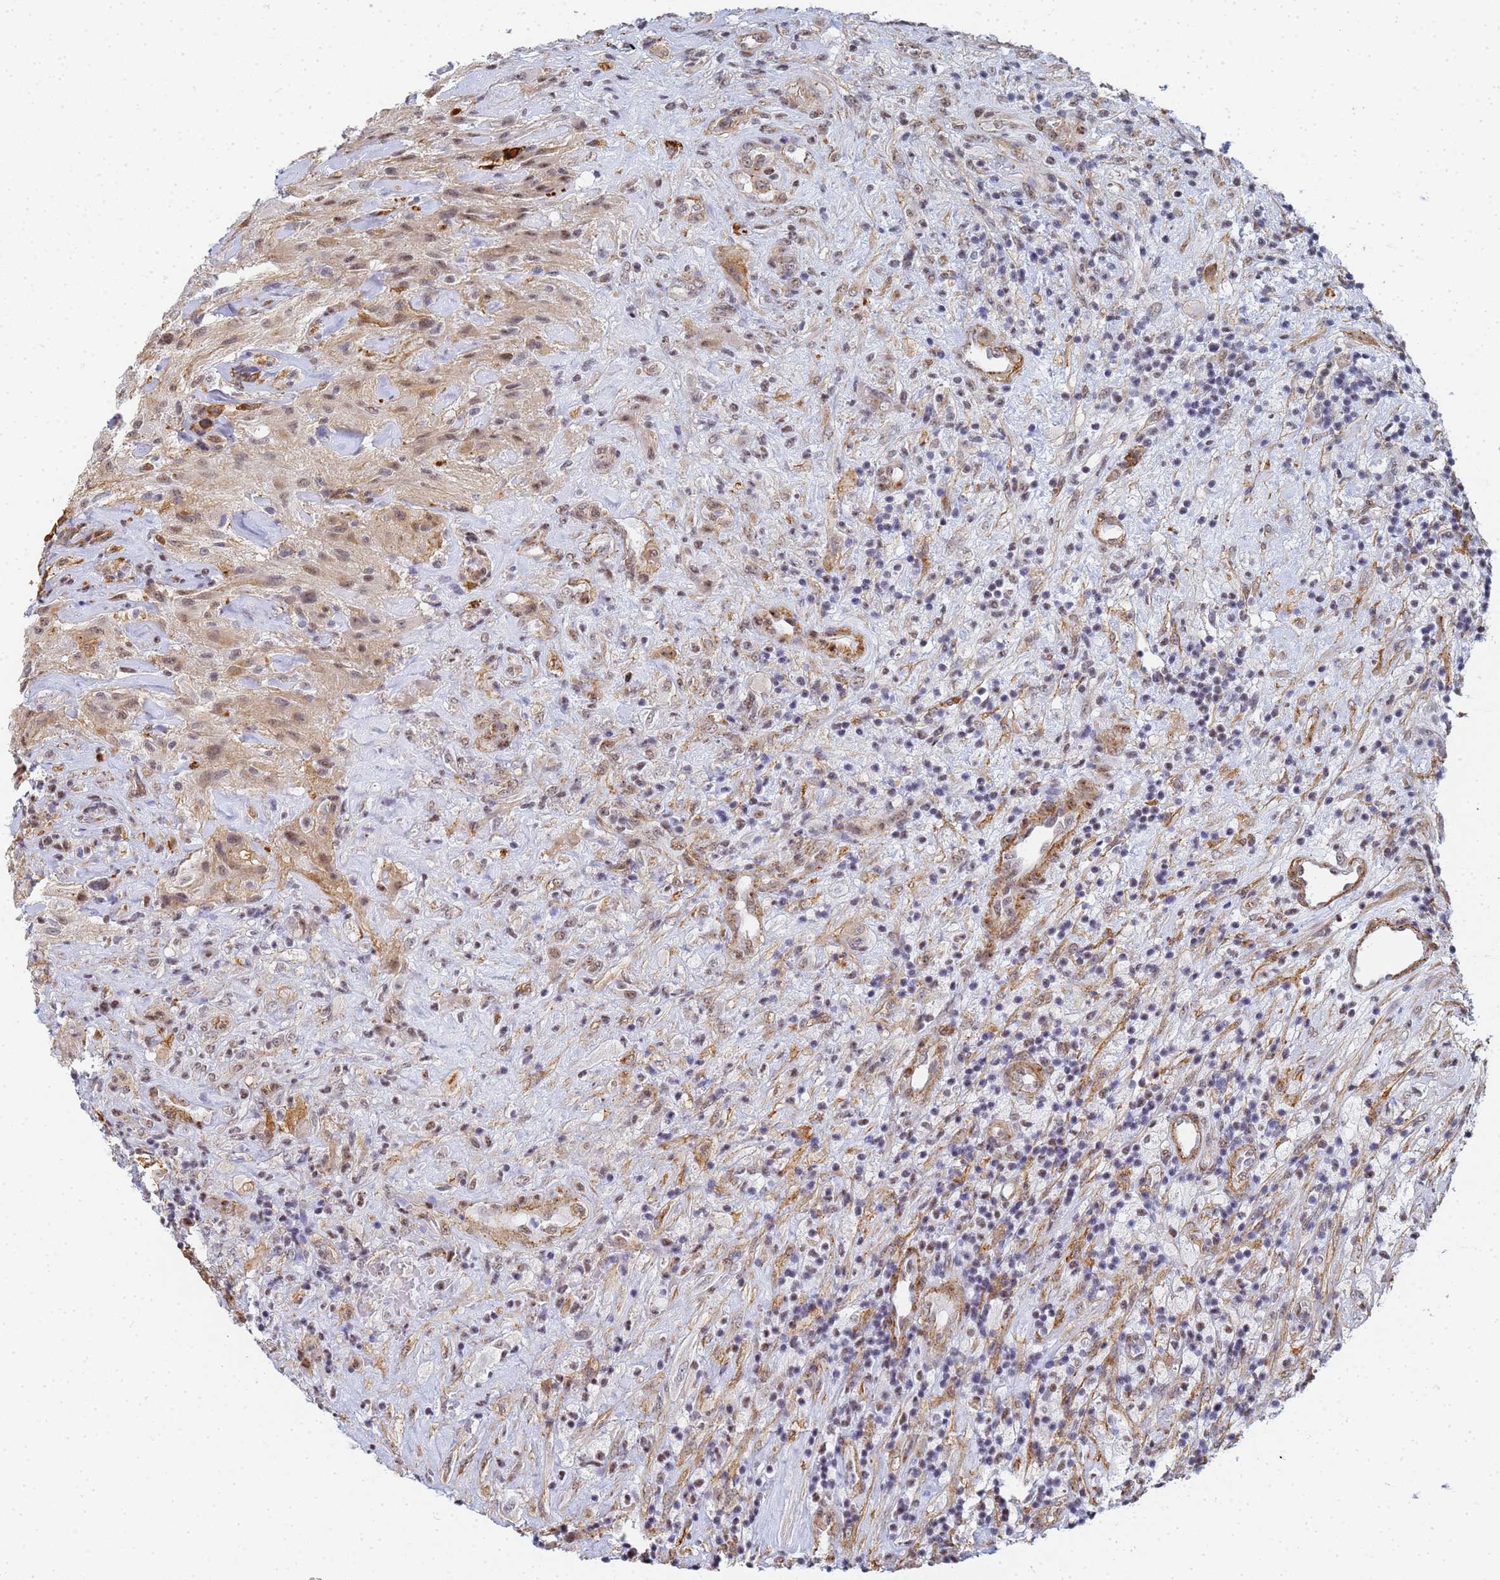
{"staining": {"intensity": "weak", "quantity": ">75%", "location": "nuclear"}, "tissue": "glioma", "cell_type": "Tumor cells", "image_type": "cancer", "snomed": [{"axis": "morphology", "description": "Glioma, malignant, High grade"}, {"axis": "topography", "description": "Brain"}], "caption": "This photomicrograph displays glioma stained with immunohistochemistry (IHC) to label a protein in brown. The nuclear of tumor cells show weak positivity for the protein. Nuclei are counter-stained blue.", "gene": "PRRT4", "patient": {"sex": "male", "age": 69}}